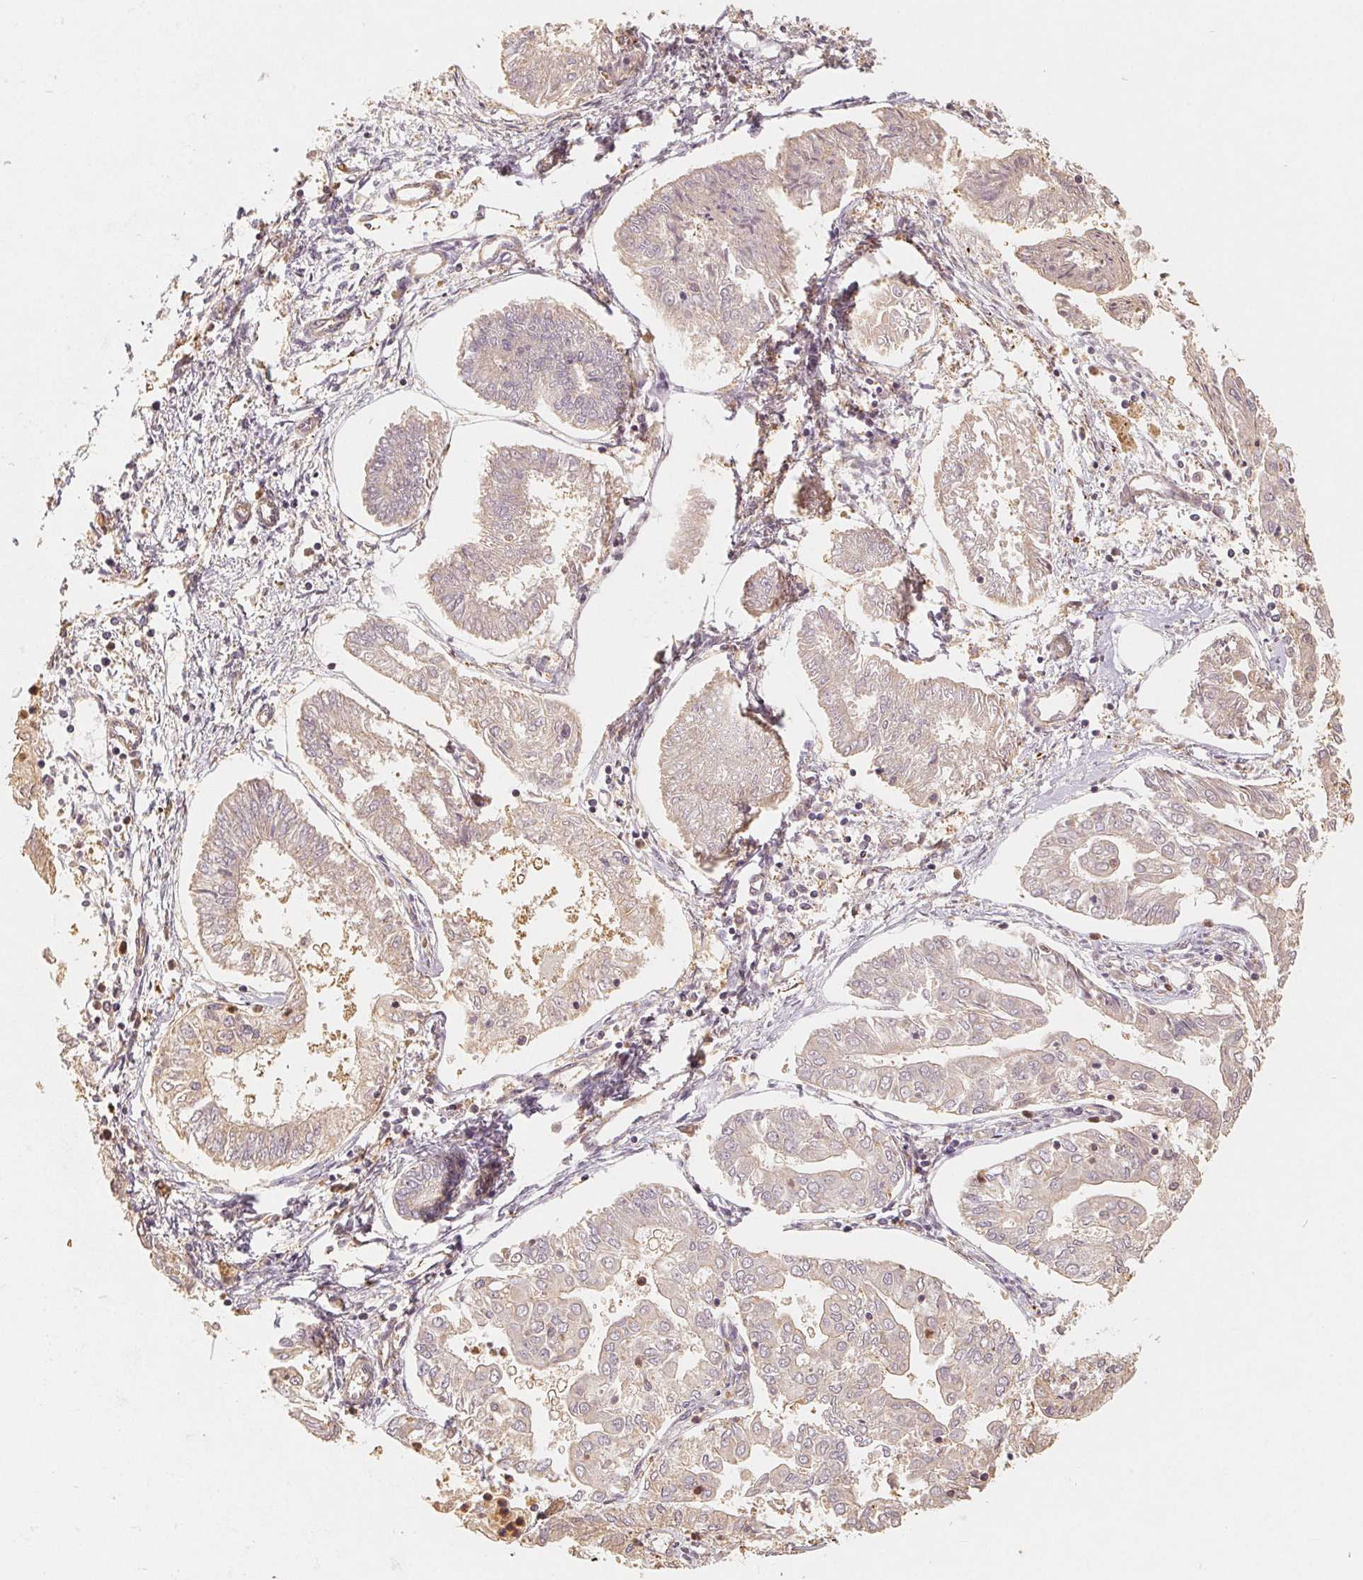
{"staining": {"intensity": "weak", "quantity": "<25%", "location": "cytoplasmic/membranous"}, "tissue": "endometrial cancer", "cell_type": "Tumor cells", "image_type": "cancer", "snomed": [{"axis": "morphology", "description": "Adenocarcinoma, NOS"}, {"axis": "topography", "description": "Endometrium"}], "caption": "A histopathology image of human adenocarcinoma (endometrial) is negative for staining in tumor cells.", "gene": "GUSB", "patient": {"sex": "female", "age": 68}}